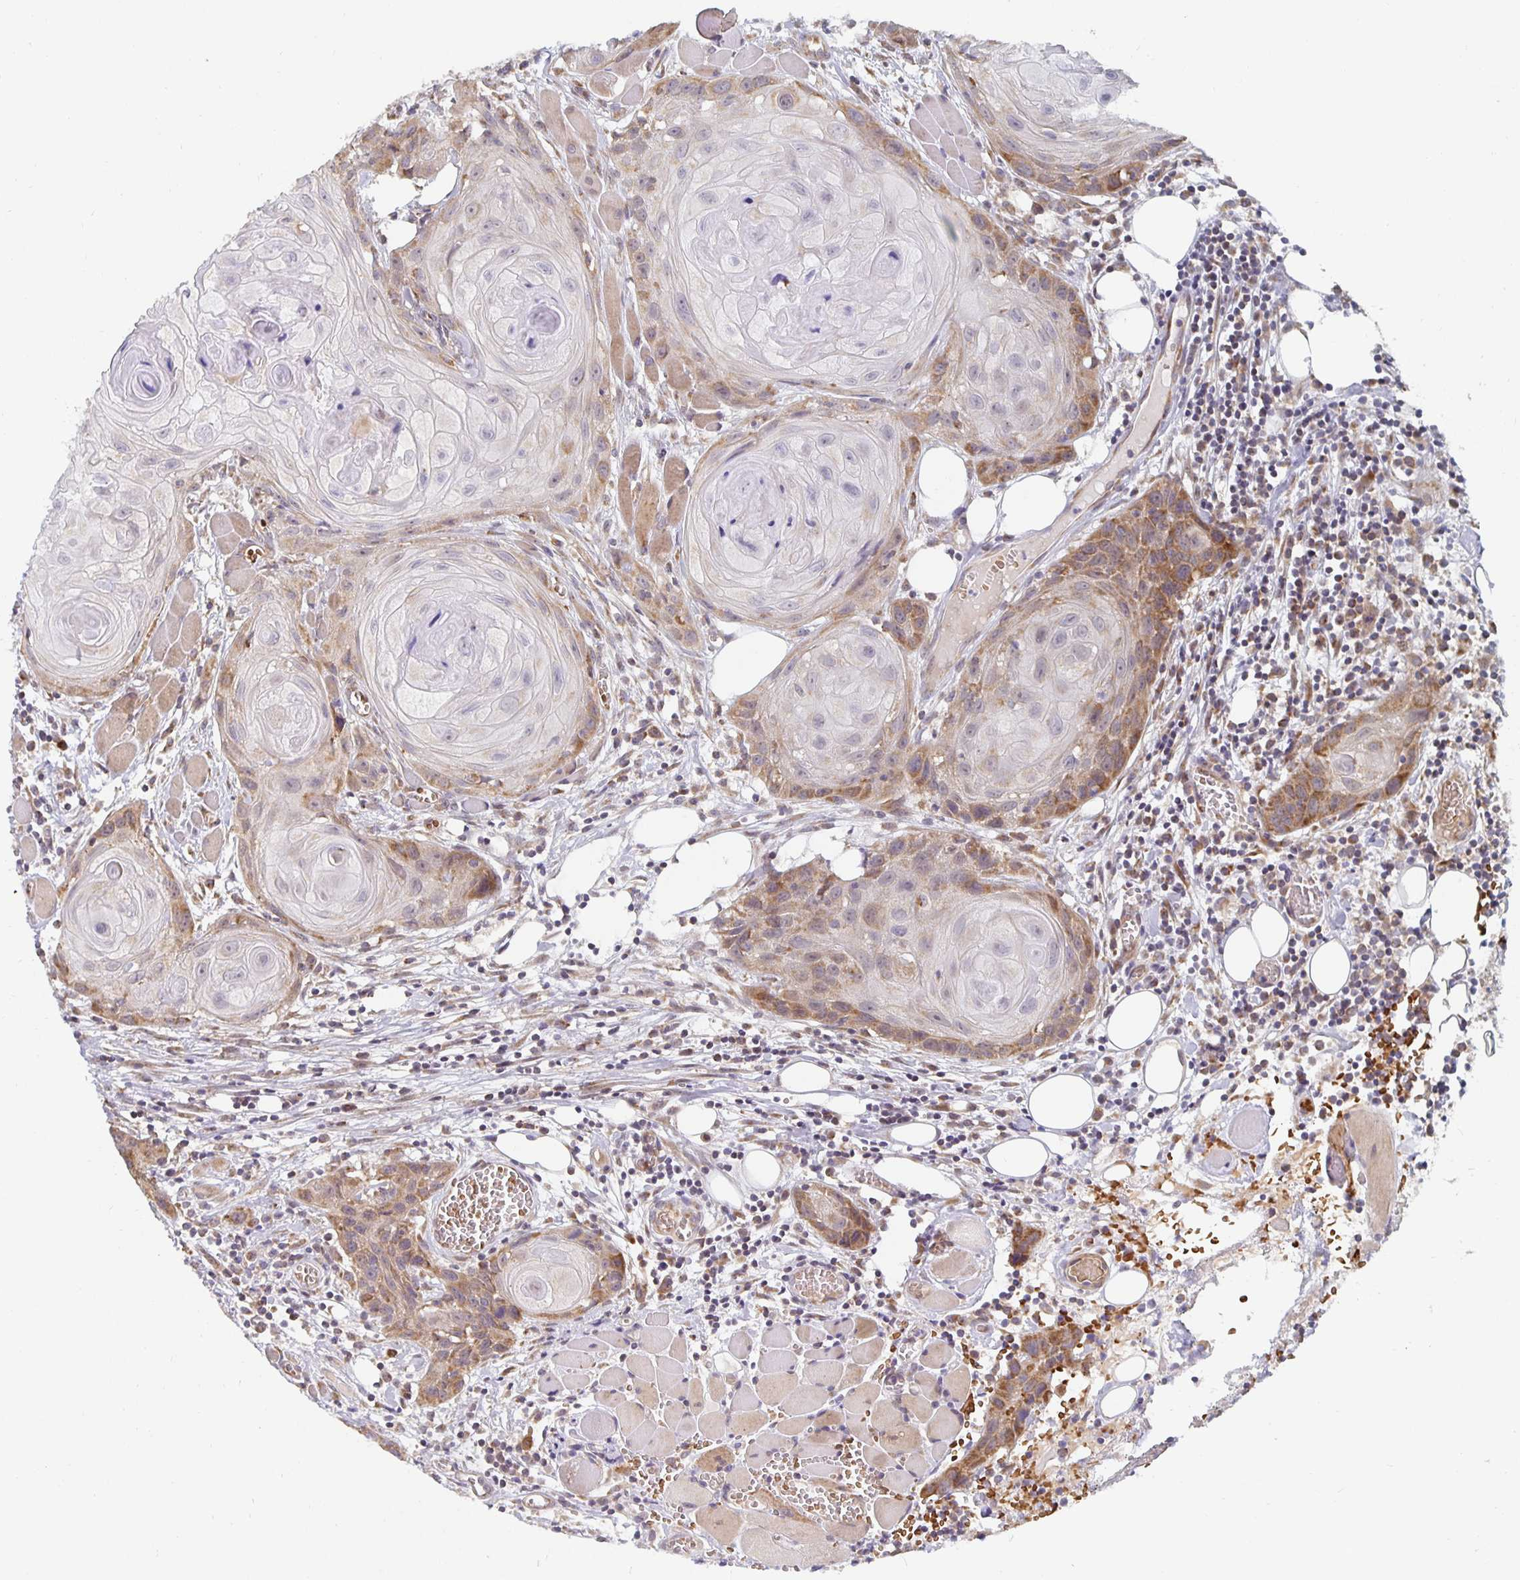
{"staining": {"intensity": "moderate", "quantity": "25%-75%", "location": "cytoplasmic/membranous"}, "tissue": "head and neck cancer", "cell_type": "Tumor cells", "image_type": "cancer", "snomed": [{"axis": "morphology", "description": "Squamous cell carcinoma, NOS"}, {"axis": "topography", "description": "Oral tissue"}, {"axis": "topography", "description": "Head-Neck"}], "caption": "This is an image of immunohistochemistry staining of head and neck cancer (squamous cell carcinoma), which shows moderate staining in the cytoplasmic/membranous of tumor cells.", "gene": "MRPL28", "patient": {"sex": "male", "age": 58}}